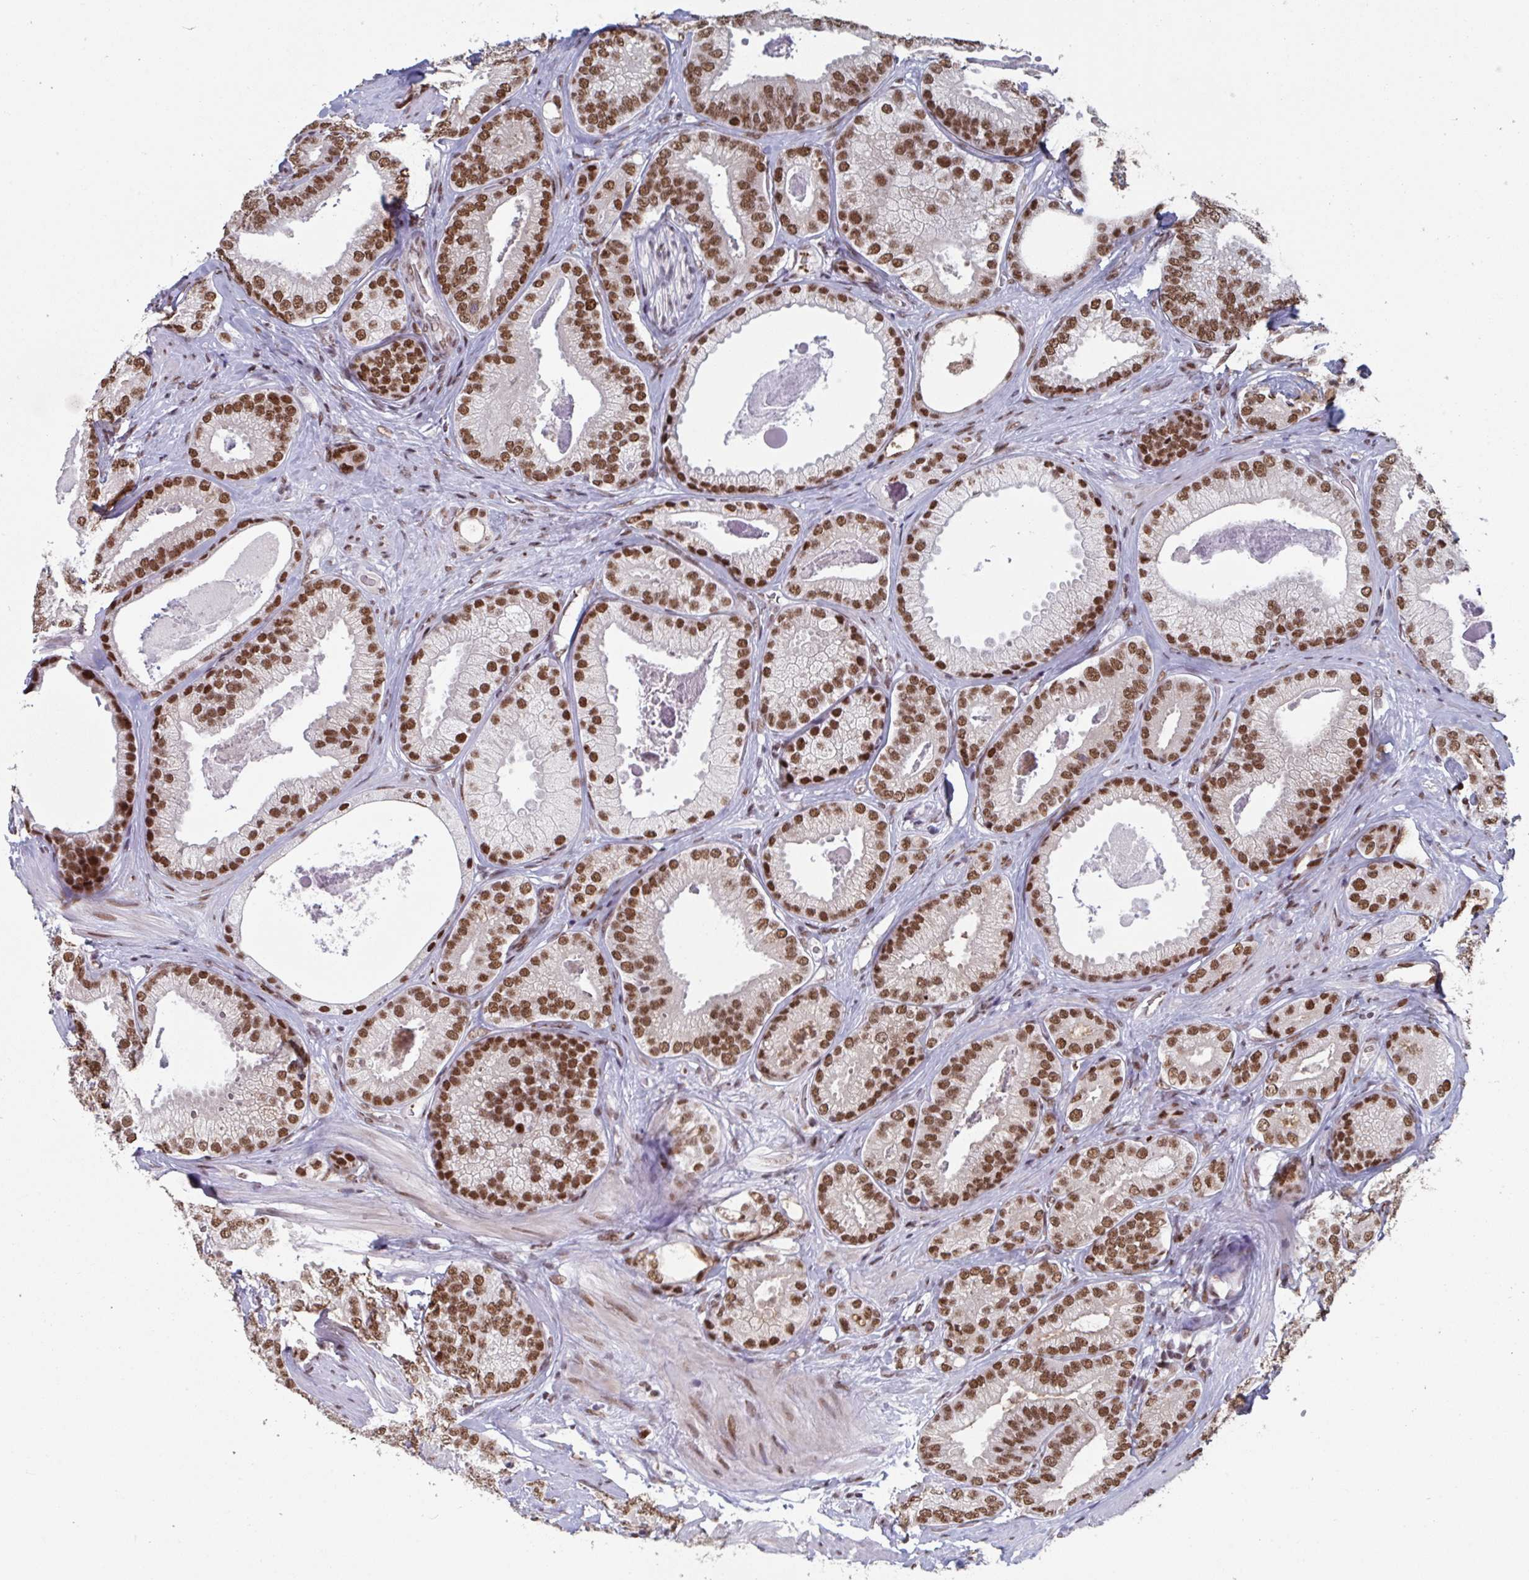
{"staining": {"intensity": "strong", "quantity": ">75%", "location": "nuclear"}, "tissue": "prostate cancer", "cell_type": "Tumor cells", "image_type": "cancer", "snomed": [{"axis": "morphology", "description": "Adenocarcinoma, Low grade"}, {"axis": "topography", "description": "Prostate"}], "caption": "Immunohistochemistry image of neoplastic tissue: human adenocarcinoma (low-grade) (prostate) stained using immunohistochemistry exhibits high levels of strong protein expression localized specifically in the nuclear of tumor cells, appearing as a nuclear brown color.", "gene": "ZNF607", "patient": {"sex": "male", "age": 63}}